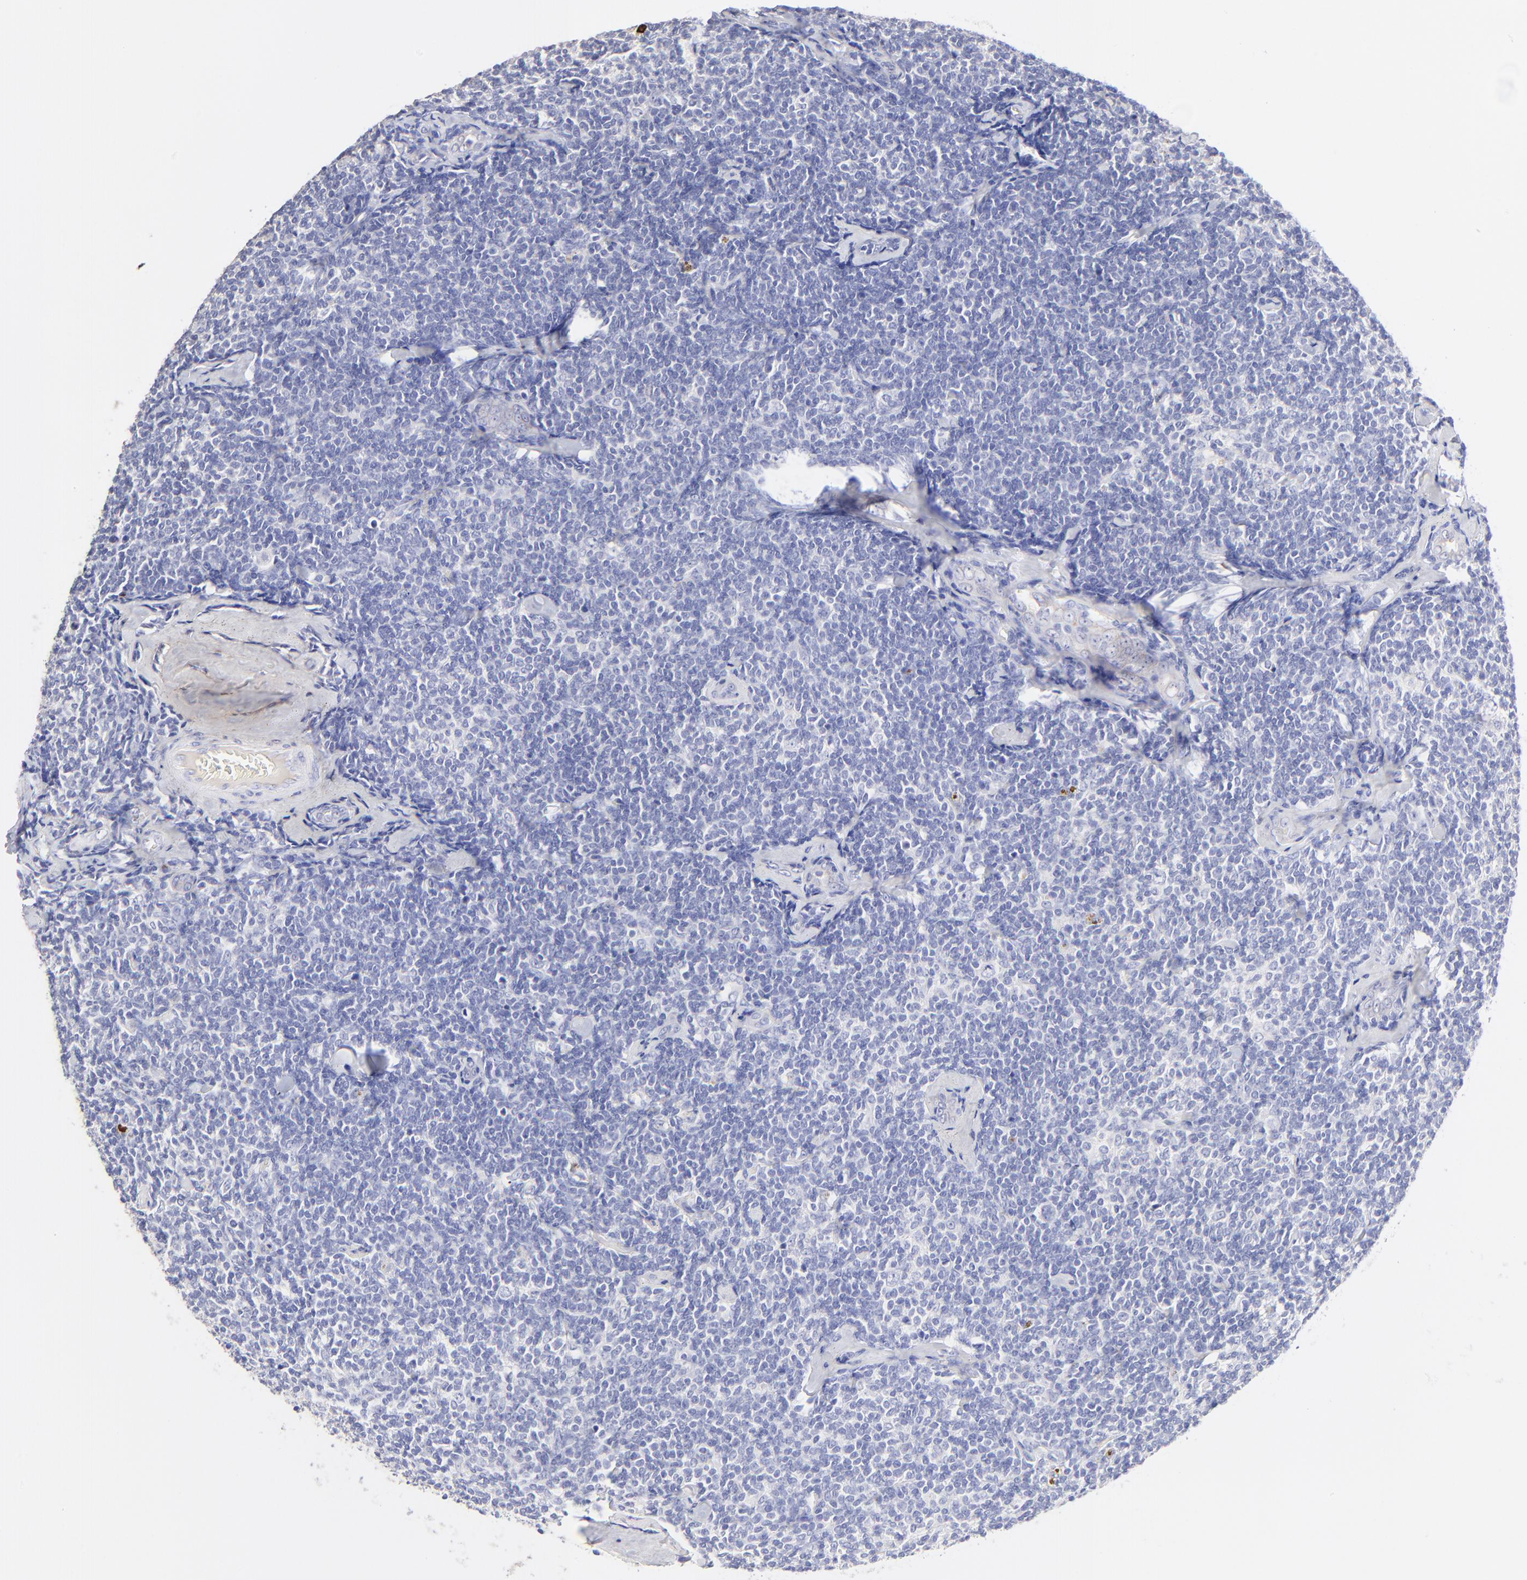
{"staining": {"intensity": "negative", "quantity": "none", "location": "none"}, "tissue": "lymphoma", "cell_type": "Tumor cells", "image_type": "cancer", "snomed": [{"axis": "morphology", "description": "Malignant lymphoma, non-Hodgkin's type, Low grade"}, {"axis": "topography", "description": "Lymph node"}], "caption": "Immunohistochemistry of malignant lymphoma, non-Hodgkin's type (low-grade) shows no positivity in tumor cells.", "gene": "ASB9", "patient": {"sex": "female", "age": 56}}